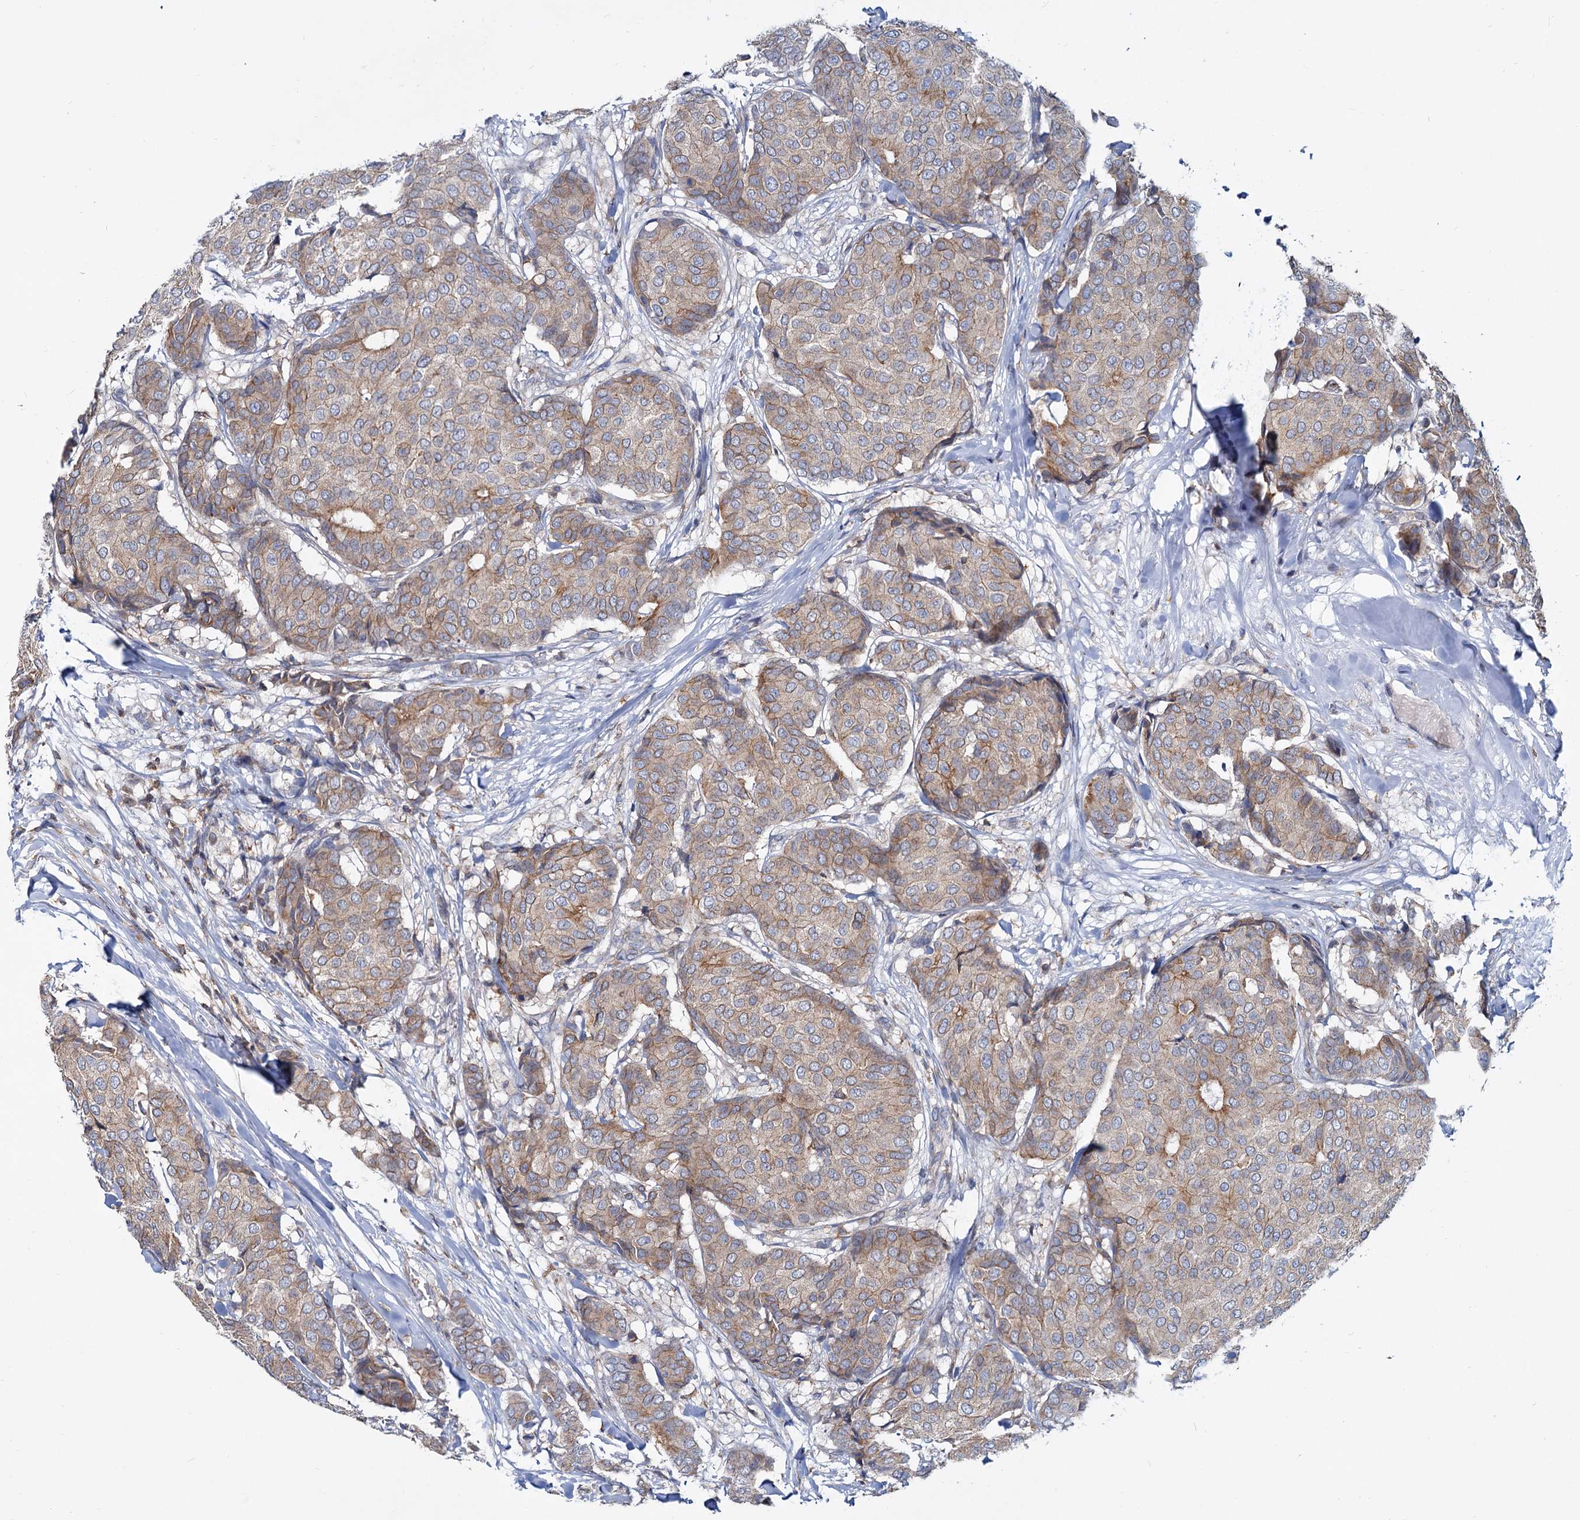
{"staining": {"intensity": "moderate", "quantity": ">75%", "location": "cytoplasmic/membranous"}, "tissue": "breast cancer", "cell_type": "Tumor cells", "image_type": "cancer", "snomed": [{"axis": "morphology", "description": "Duct carcinoma"}, {"axis": "topography", "description": "Breast"}], "caption": "Tumor cells show medium levels of moderate cytoplasmic/membranous staining in about >75% of cells in invasive ductal carcinoma (breast). (Brightfield microscopy of DAB IHC at high magnification).", "gene": "LRCH4", "patient": {"sex": "female", "age": 75}}